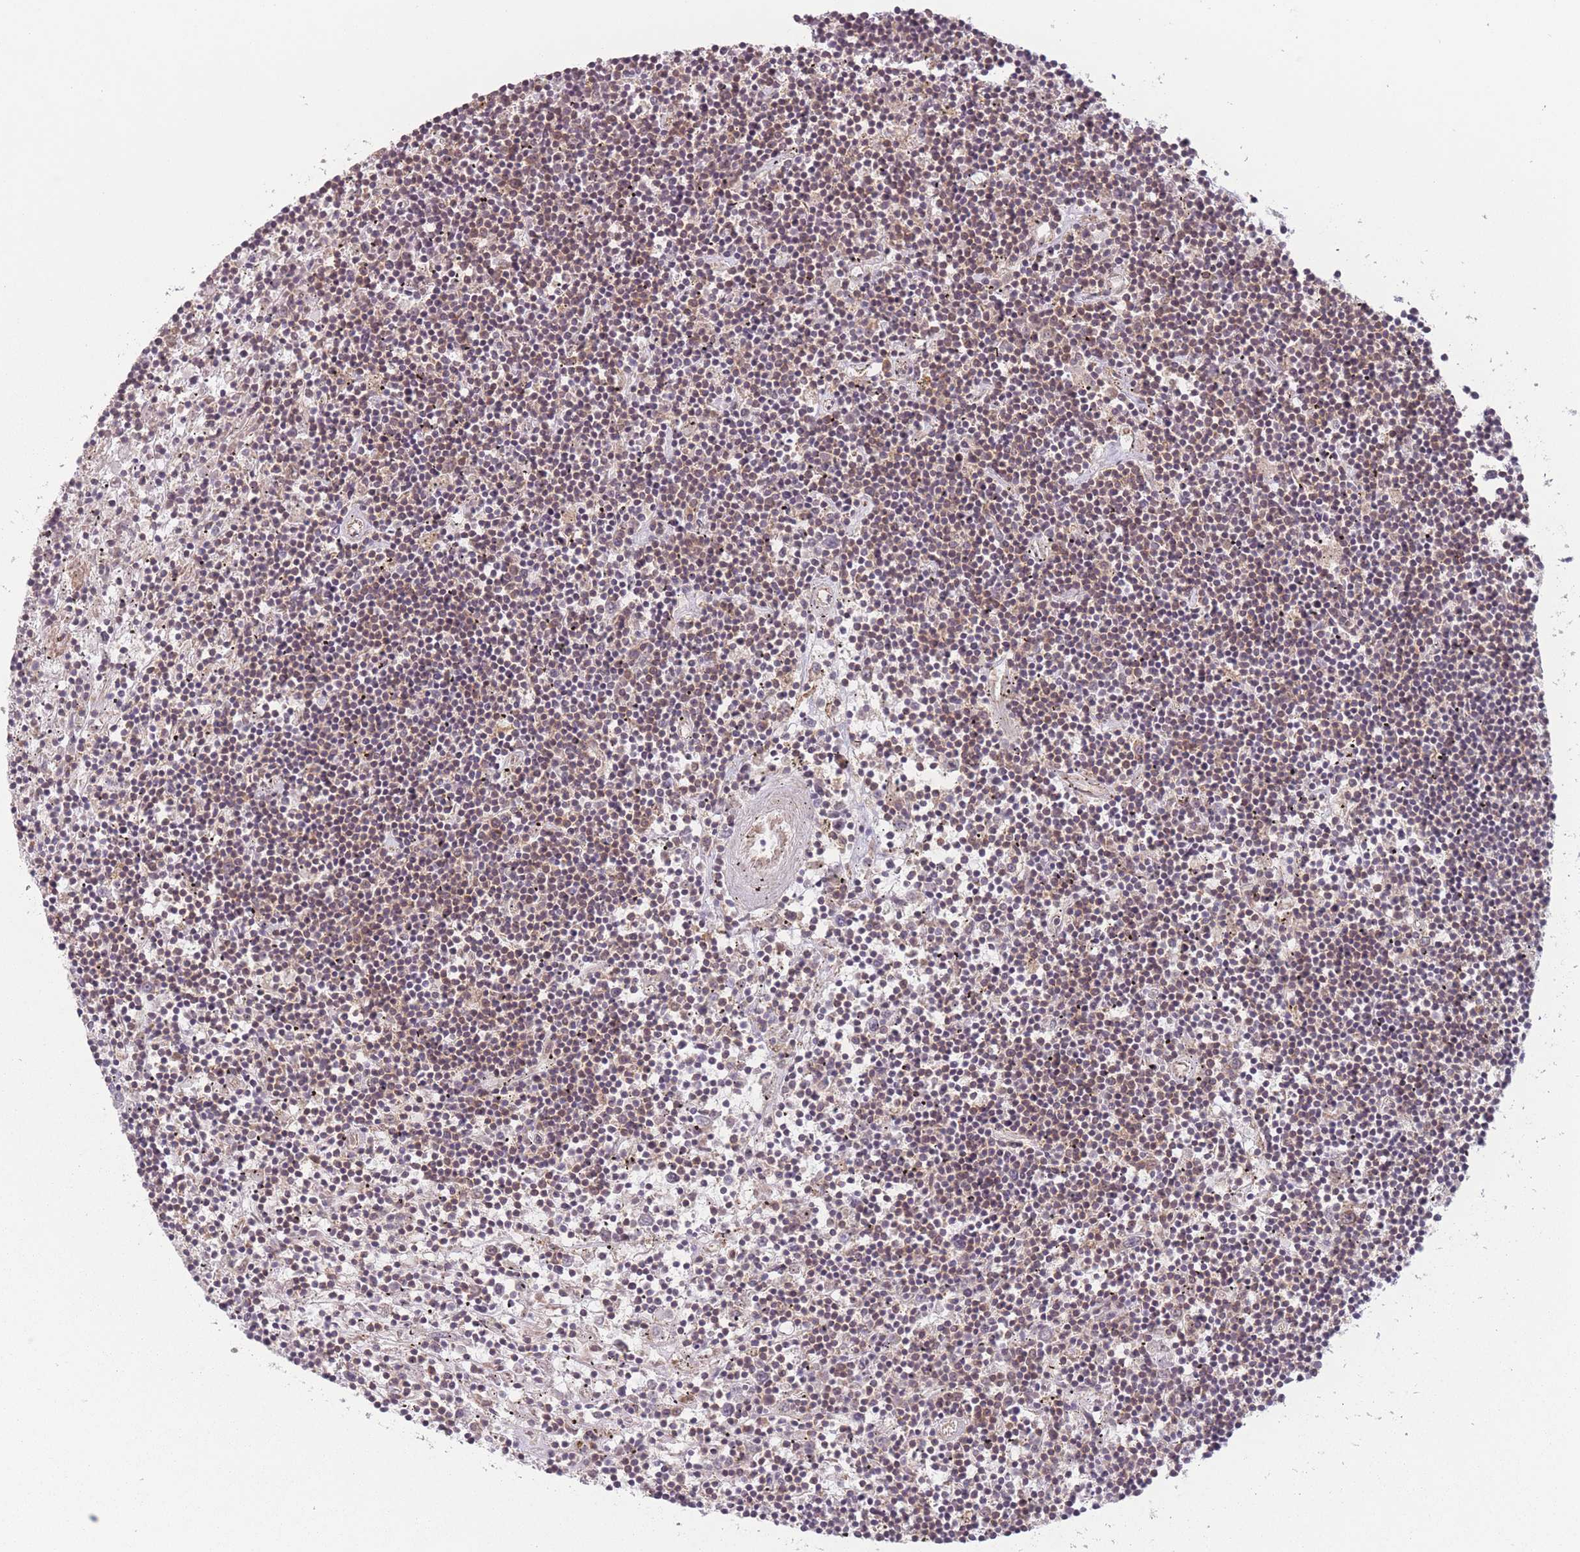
{"staining": {"intensity": "weak", "quantity": "25%-75%", "location": "cytoplasmic/membranous"}, "tissue": "lymphoma", "cell_type": "Tumor cells", "image_type": "cancer", "snomed": [{"axis": "morphology", "description": "Malignant lymphoma, non-Hodgkin's type, Low grade"}, {"axis": "topography", "description": "Spleen"}], "caption": "This image reveals immunohistochemistry staining of lymphoma, with low weak cytoplasmic/membranous expression in about 25%-75% of tumor cells.", "gene": "WASHC2A", "patient": {"sex": "male", "age": 76}}